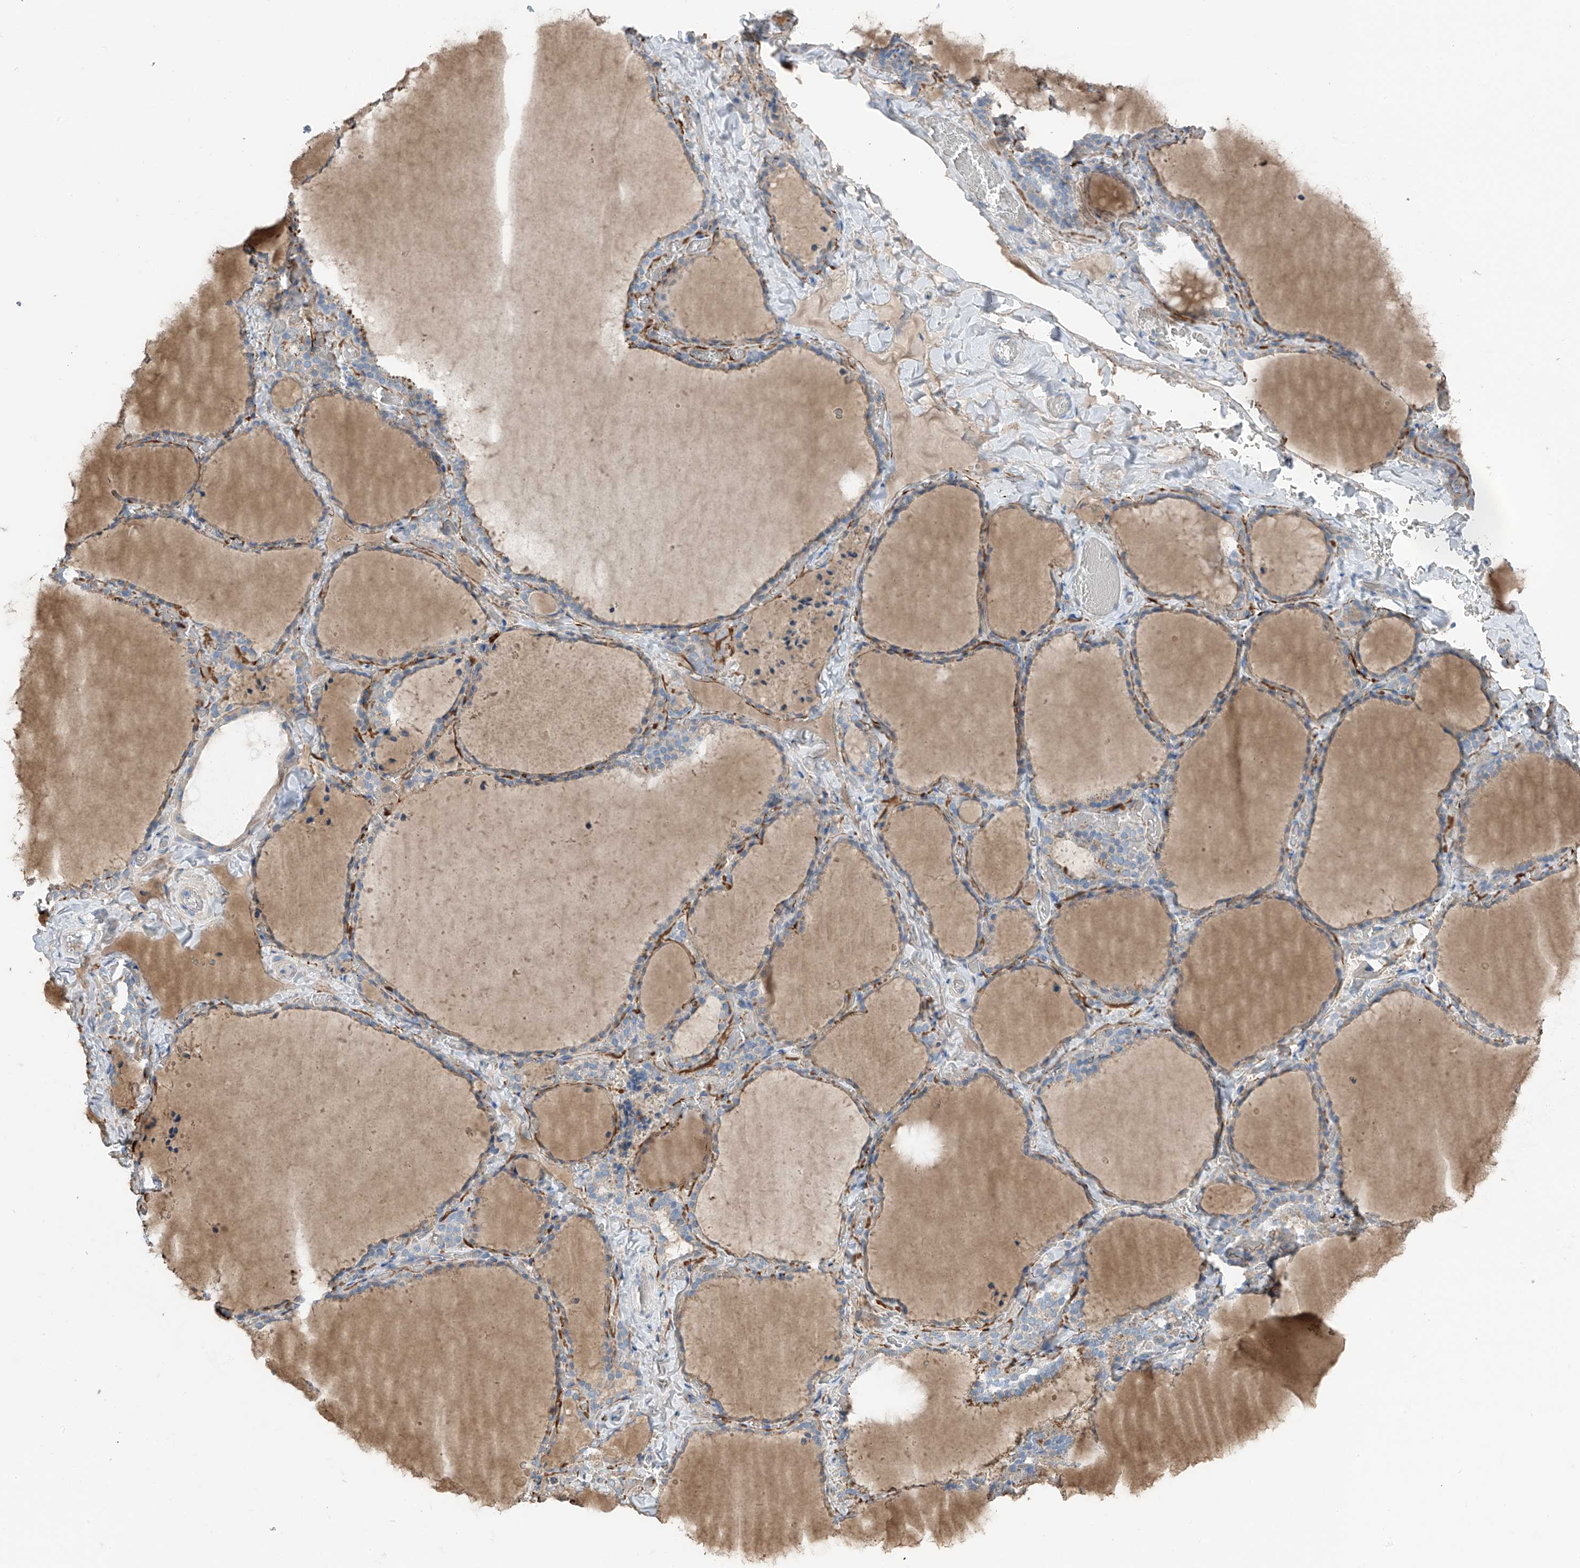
{"staining": {"intensity": "negative", "quantity": "none", "location": "none"}, "tissue": "thyroid gland", "cell_type": "Glandular cells", "image_type": "normal", "snomed": [{"axis": "morphology", "description": "Normal tissue, NOS"}, {"axis": "topography", "description": "Thyroid gland"}], "caption": "This micrograph is of benign thyroid gland stained with IHC to label a protein in brown with the nuclei are counter-stained blue. There is no positivity in glandular cells.", "gene": "GALNTL6", "patient": {"sex": "female", "age": 22}}